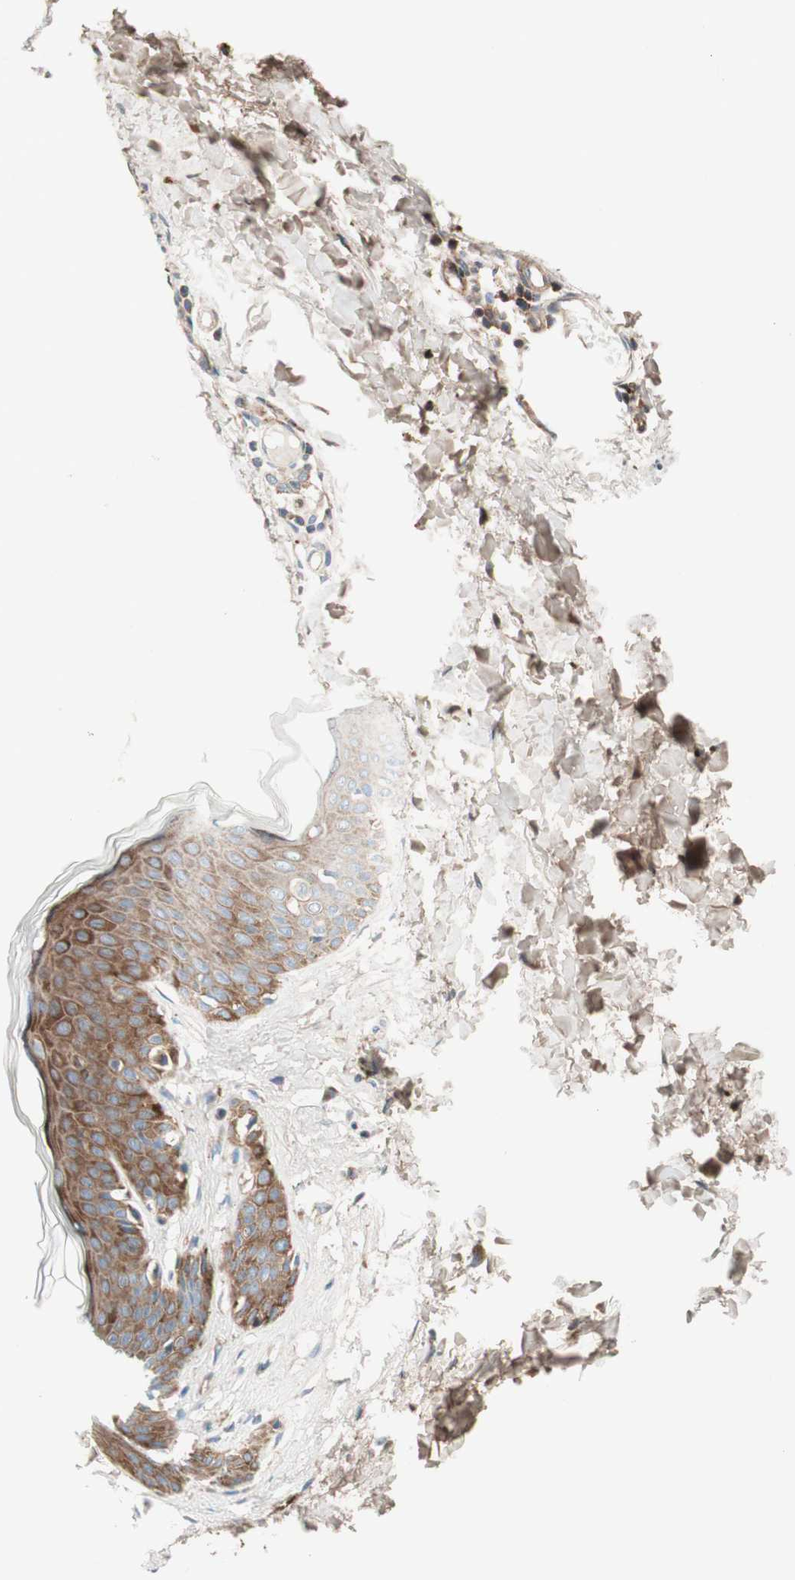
{"staining": {"intensity": "moderate", "quantity": ">75%", "location": "cytoplasmic/membranous"}, "tissue": "skin", "cell_type": "Fibroblasts", "image_type": "normal", "snomed": [{"axis": "morphology", "description": "Normal tissue, NOS"}, {"axis": "topography", "description": "Skin"}], "caption": "The photomicrograph displays a brown stain indicating the presence of a protein in the cytoplasmic/membranous of fibroblasts in skin. (Brightfield microscopy of DAB IHC at high magnification).", "gene": "CCN4", "patient": {"sex": "female", "age": 17}}